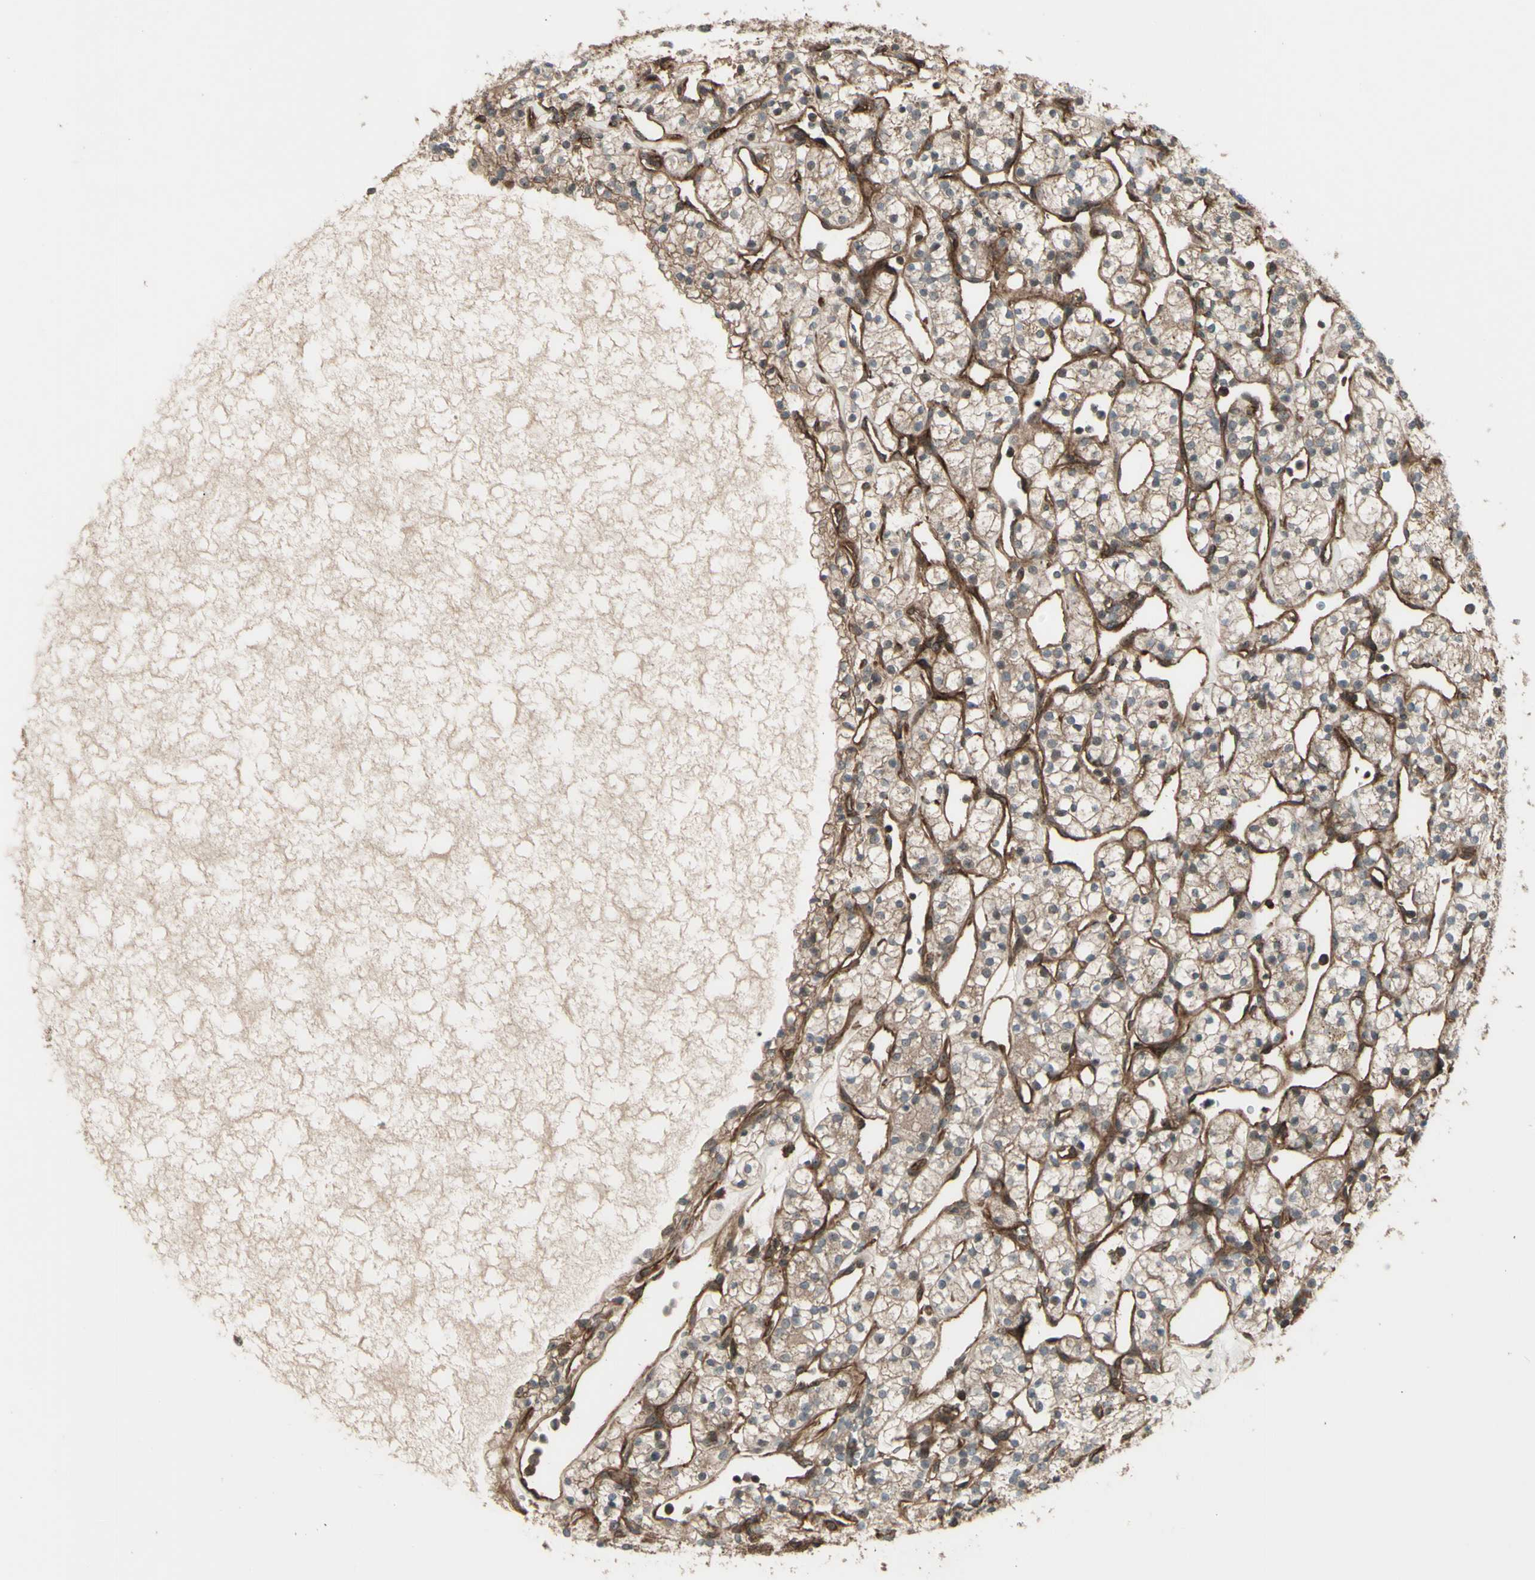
{"staining": {"intensity": "weak", "quantity": ">75%", "location": "cytoplasmic/membranous"}, "tissue": "renal cancer", "cell_type": "Tumor cells", "image_type": "cancer", "snomed": [{"axis": "morphology", "description": "Adenocarcinoma, NOS"}, {"axis": "topography", "description": "Kidney"}], "caption": "The histopathology image shows immunohistochemical staining of adenocarcinoma (renal). There is weak cytoplasmic/membranous positivity is seen in about >75% of tumor cells.", "gene": "FXYD5", "patient": {"sex": "female", "age": 60}}